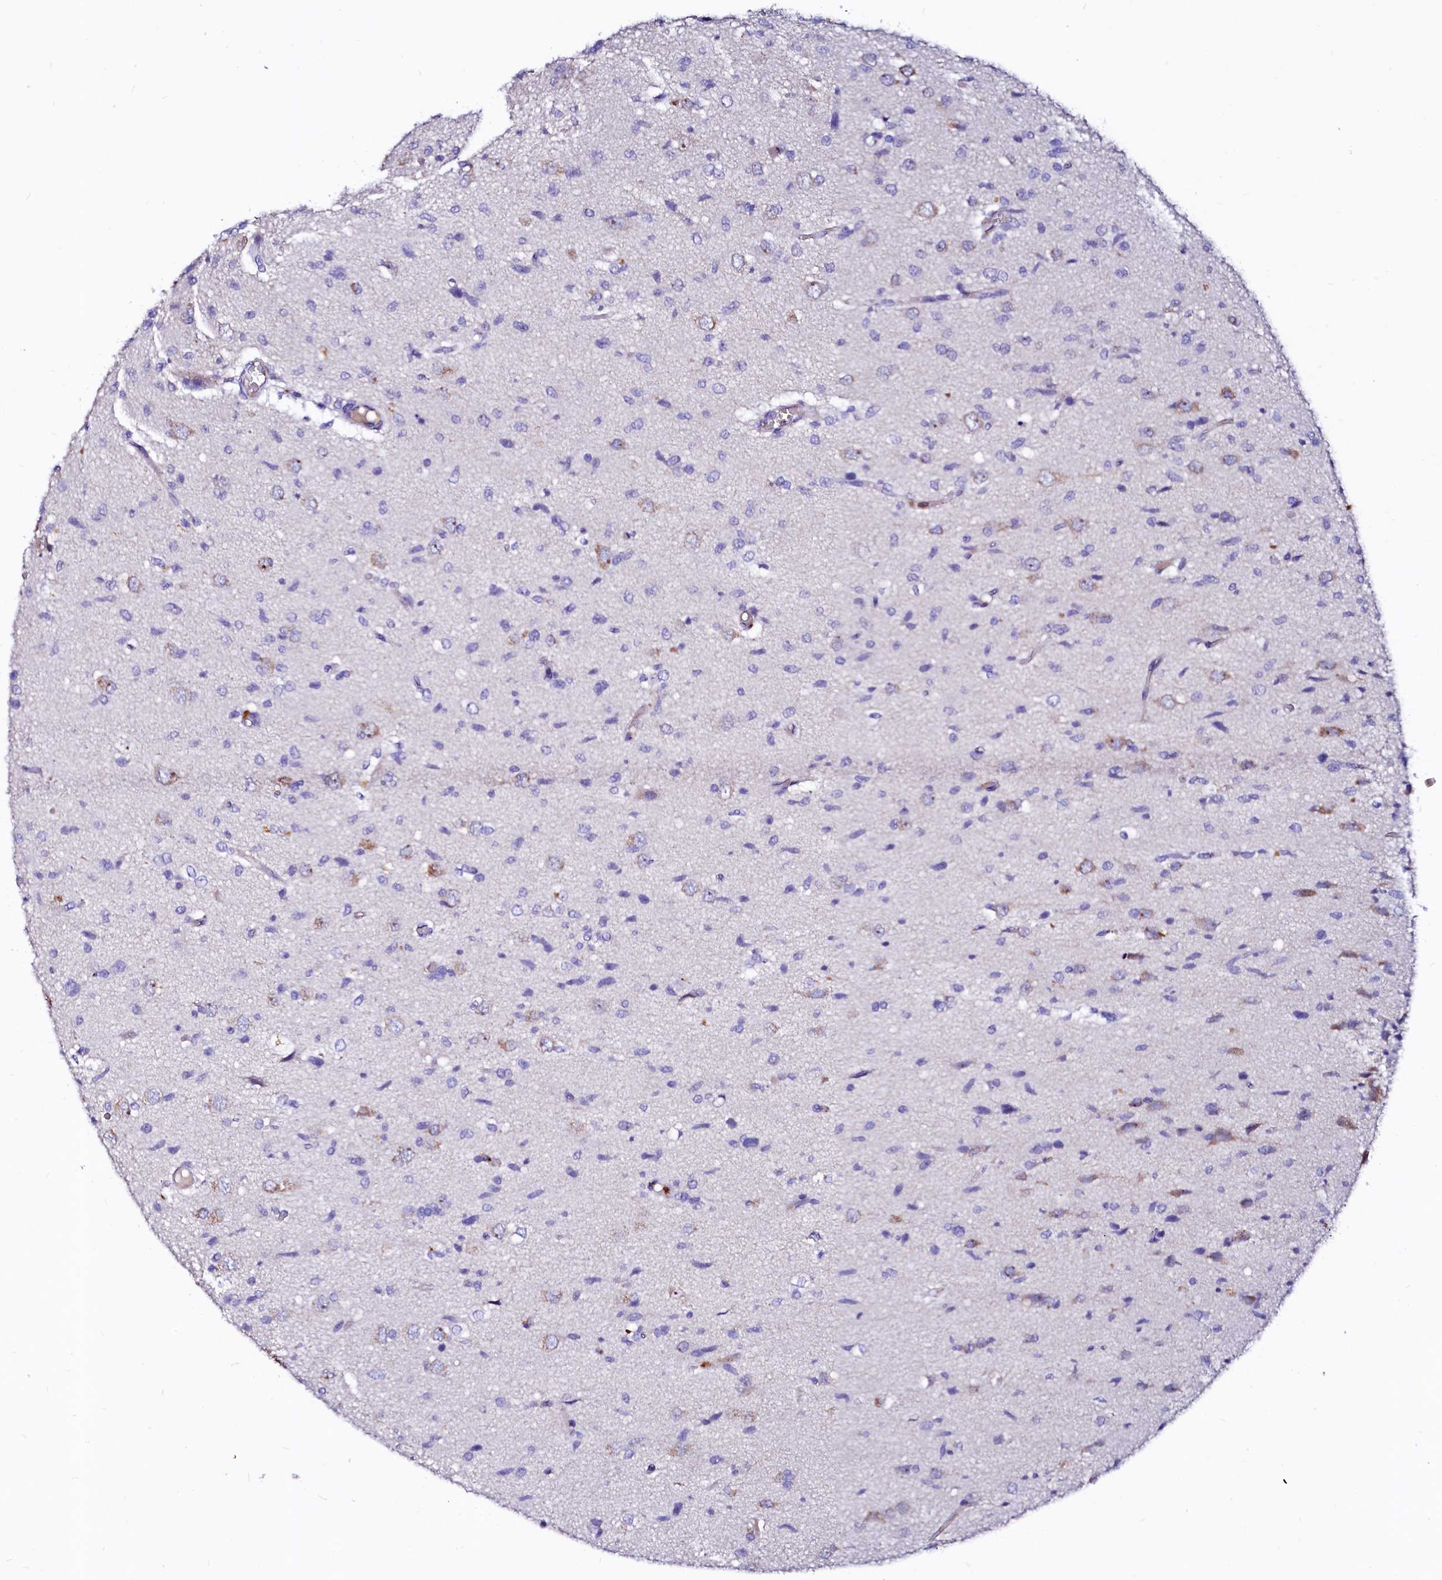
{"staining": {"intensity": "negative", "quantity": "none", "location": "none"}, "tissue": "glioma", "cell_type": "Tumor cells", "image_type": "cancer", "snomed": [{"axis": "morphology", "description": "Glioma, malignant, High grade"}, {"axis": "topography", "description": "Brain"}], "caption": "Immunohistochemistry (IHC) histopathology image of neoplastic tissue: human glioma stained with DAB shows no significant protein positivity in tumor cells.", "gene": "RAB27A", "patient": {"sex": "female", "age": 59}}